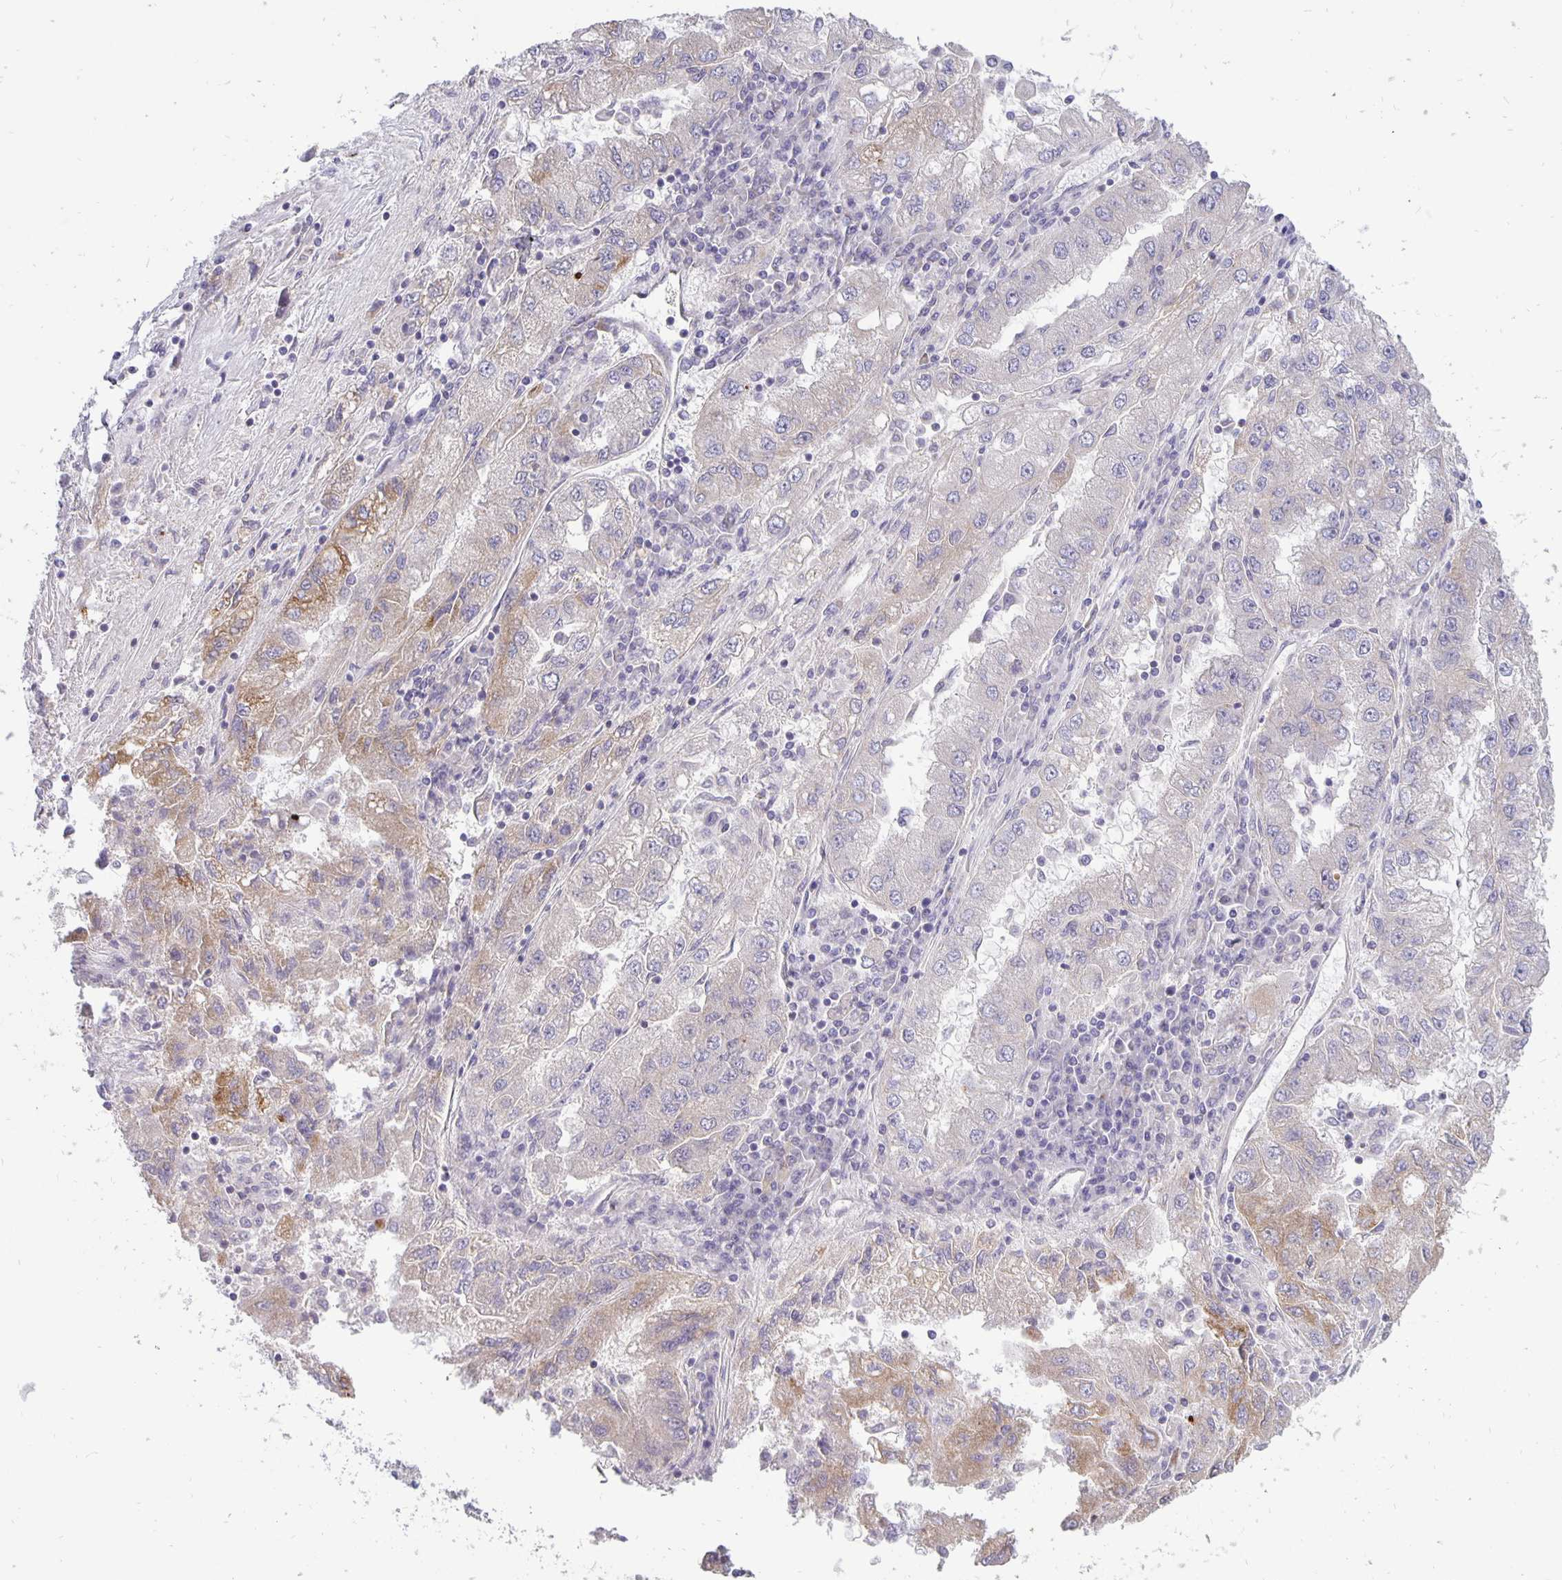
{"staining": {"intensity": "weak", "quantity": "25%-75%", "location": "cytoplasmic/membranous"}, "tissue": "lung cancer", "cell_type": "Tumor cells", "image_type": "cancer", "snomed": [{"axis": "morphology", "description": "Adenocarcinoma, NOS"}, {"axis": "morphology", "description": "Adenocarcinoma primary or metastatic"}, {"axis": "topography", "description": "Lung"}], "caption": "Protein expression analysis of lung adenocarcinoma primary or metastatic reveals weak cytoplasmic/membranous expression in about 25%-75% of tumor cells. The protein of interest is stained brown, and the nuclei are stained in blue (DAB (3,3'-diaminobenzidine) IHC with brightfield microscopy, high magnification).", "gene": "ERBB2", "patient": {"sex": "male", "age": 74}}